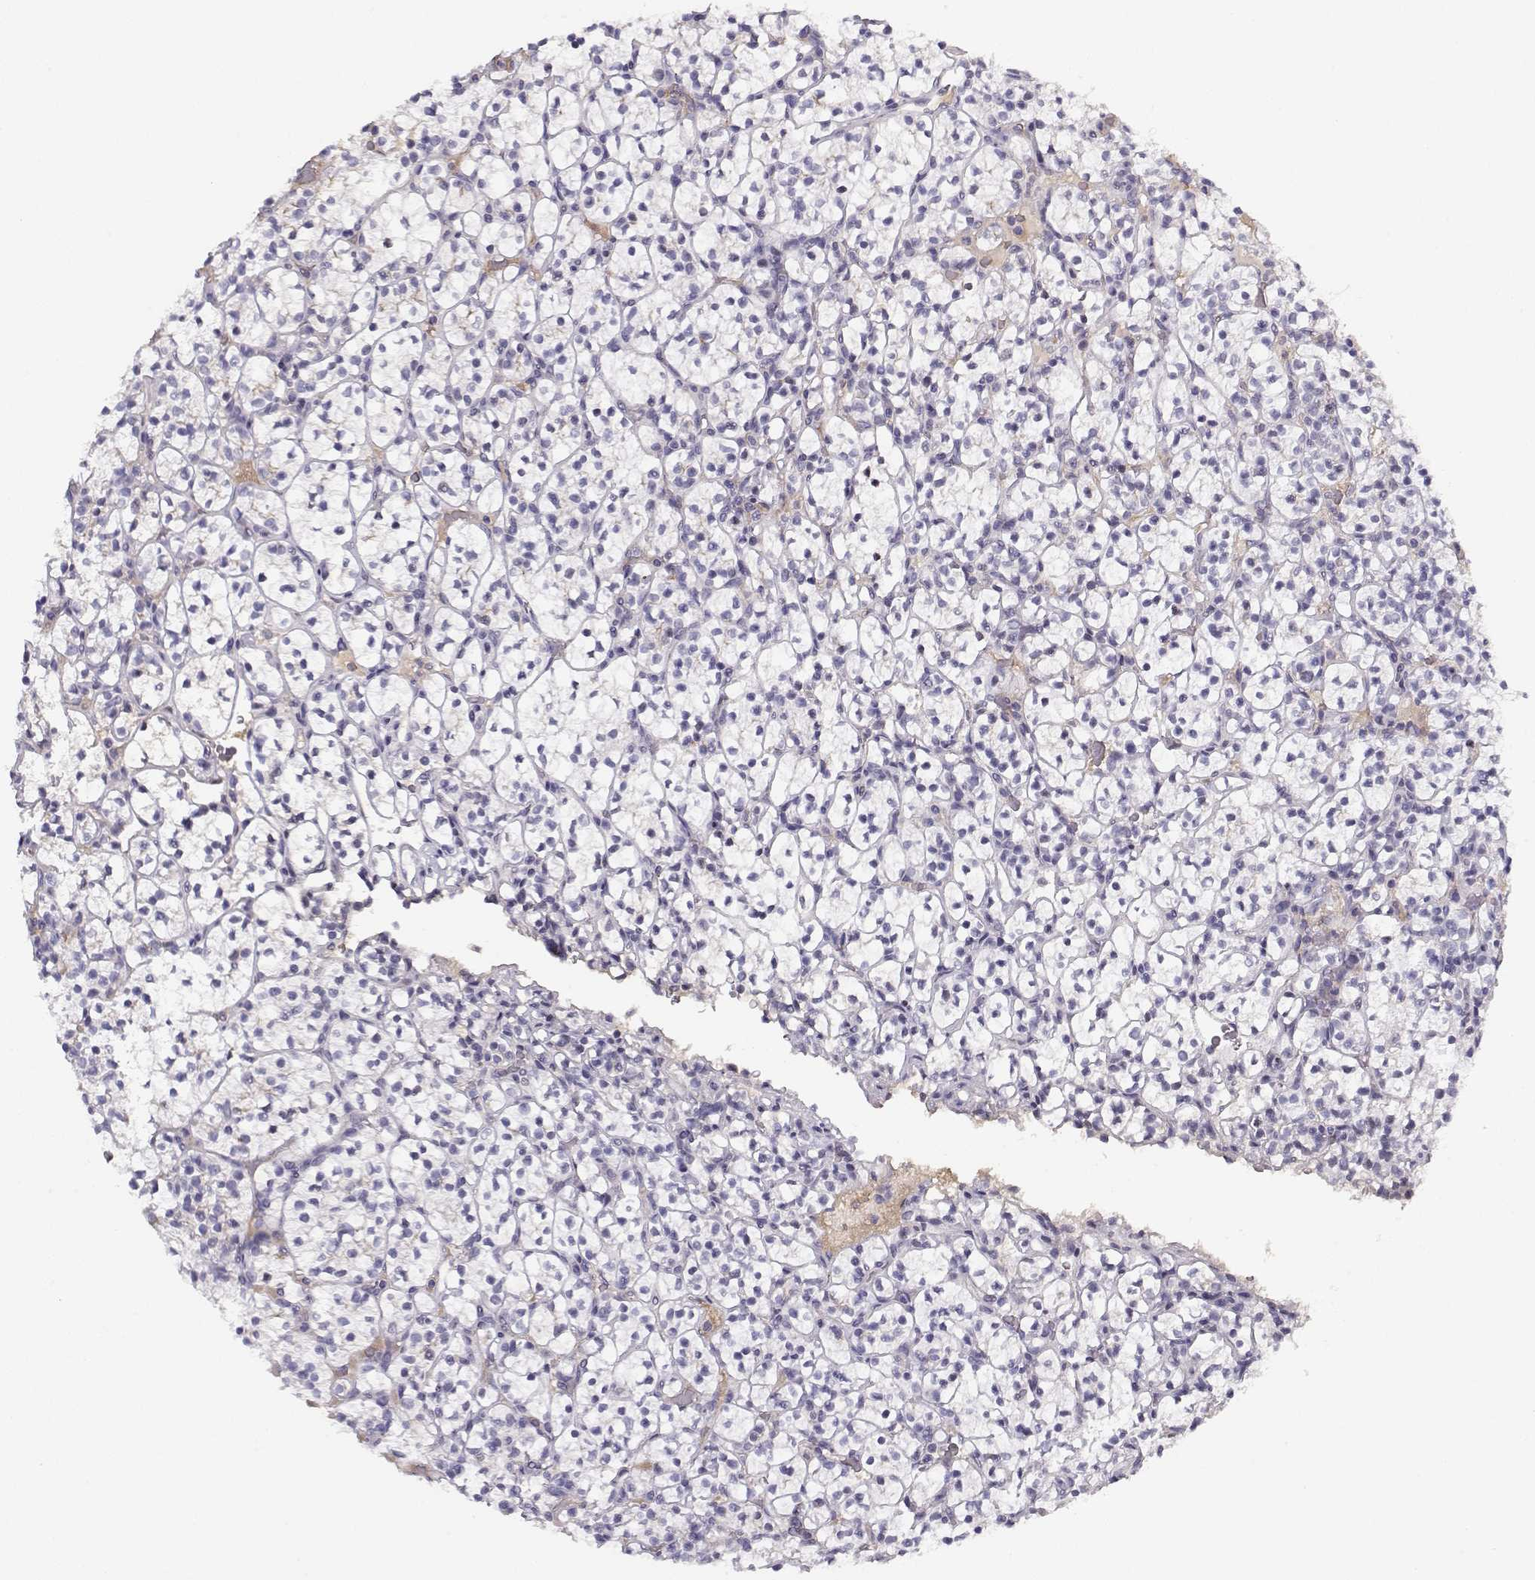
{"staining": {"intensity": "negative", "quantity": "none", "location": "none"}, "tissue": "renal cancer", "cell_type": "Tumor cells", "image_type": "cancer", "snomed": [{"axis": "morphology", "description": "Adenocarcinoma, NOS"}, {"axis": "topography", "description": "Kidney"}], "caption": "There is no significant expression in tumor cells of renal cancer.", "gene": "CRX", "patient": {"sex": "female", "age": 89}}